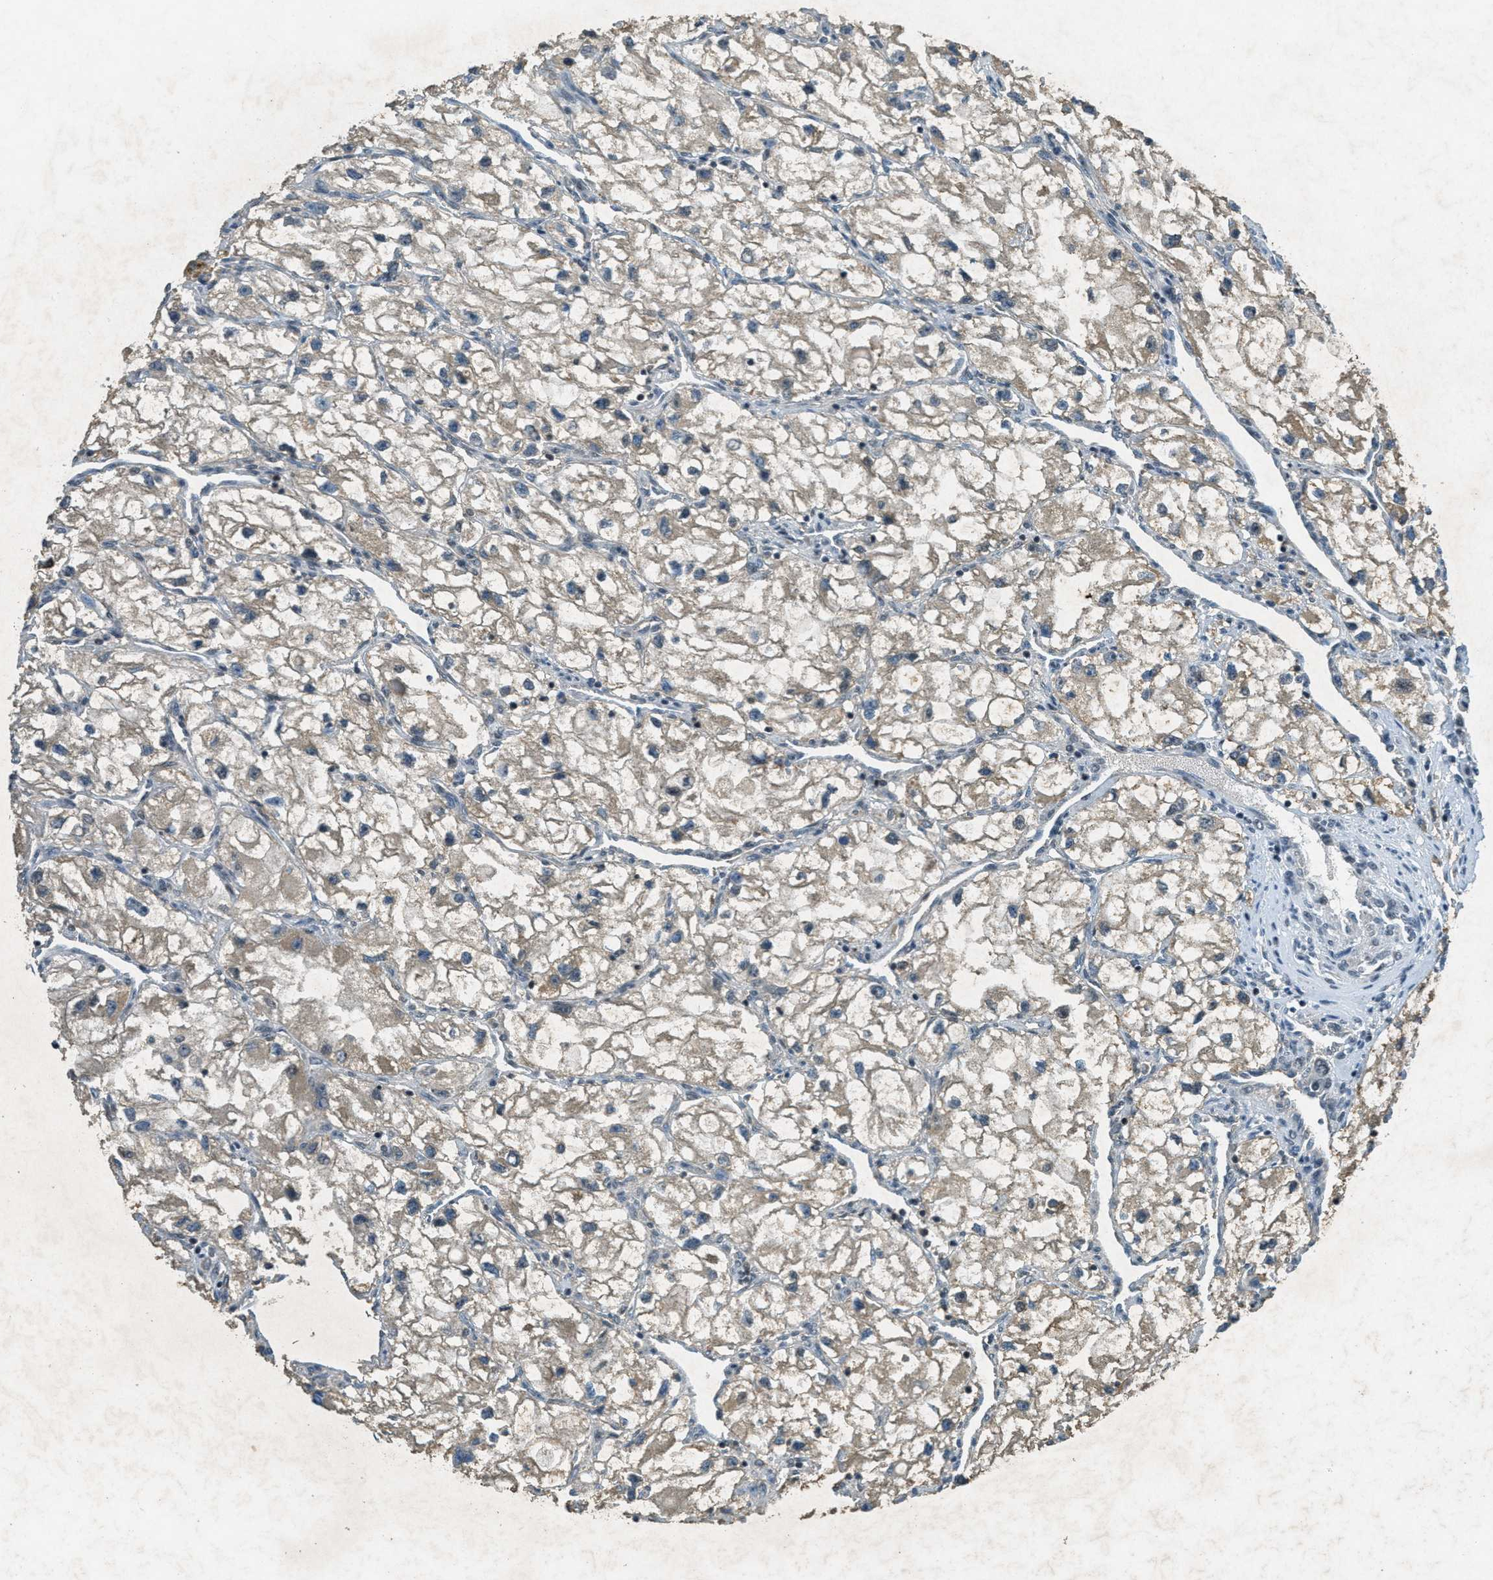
{"staining": {"intensity": "weak", "quantity": "25%-75%", "location": "cytoplasmic/membranous,nuclear"}, "tissue": "renal cancer", "cell_type": "Tumor cells", "image_type": "cancer", "snomed": [{"axis": "morphology", "description": "Adenocarcinoma, NOS"}, {"axis": "topography", "description": "Kidney"}], "caption": "This is an image of IHC staining of renal cancer (adenocarcinoma), which shows weak expression in the cytoplasmic/membranous and nuclear of tumor cells.", "gene": "TCF20", "patient": {"sex": "female", "age": 70}}